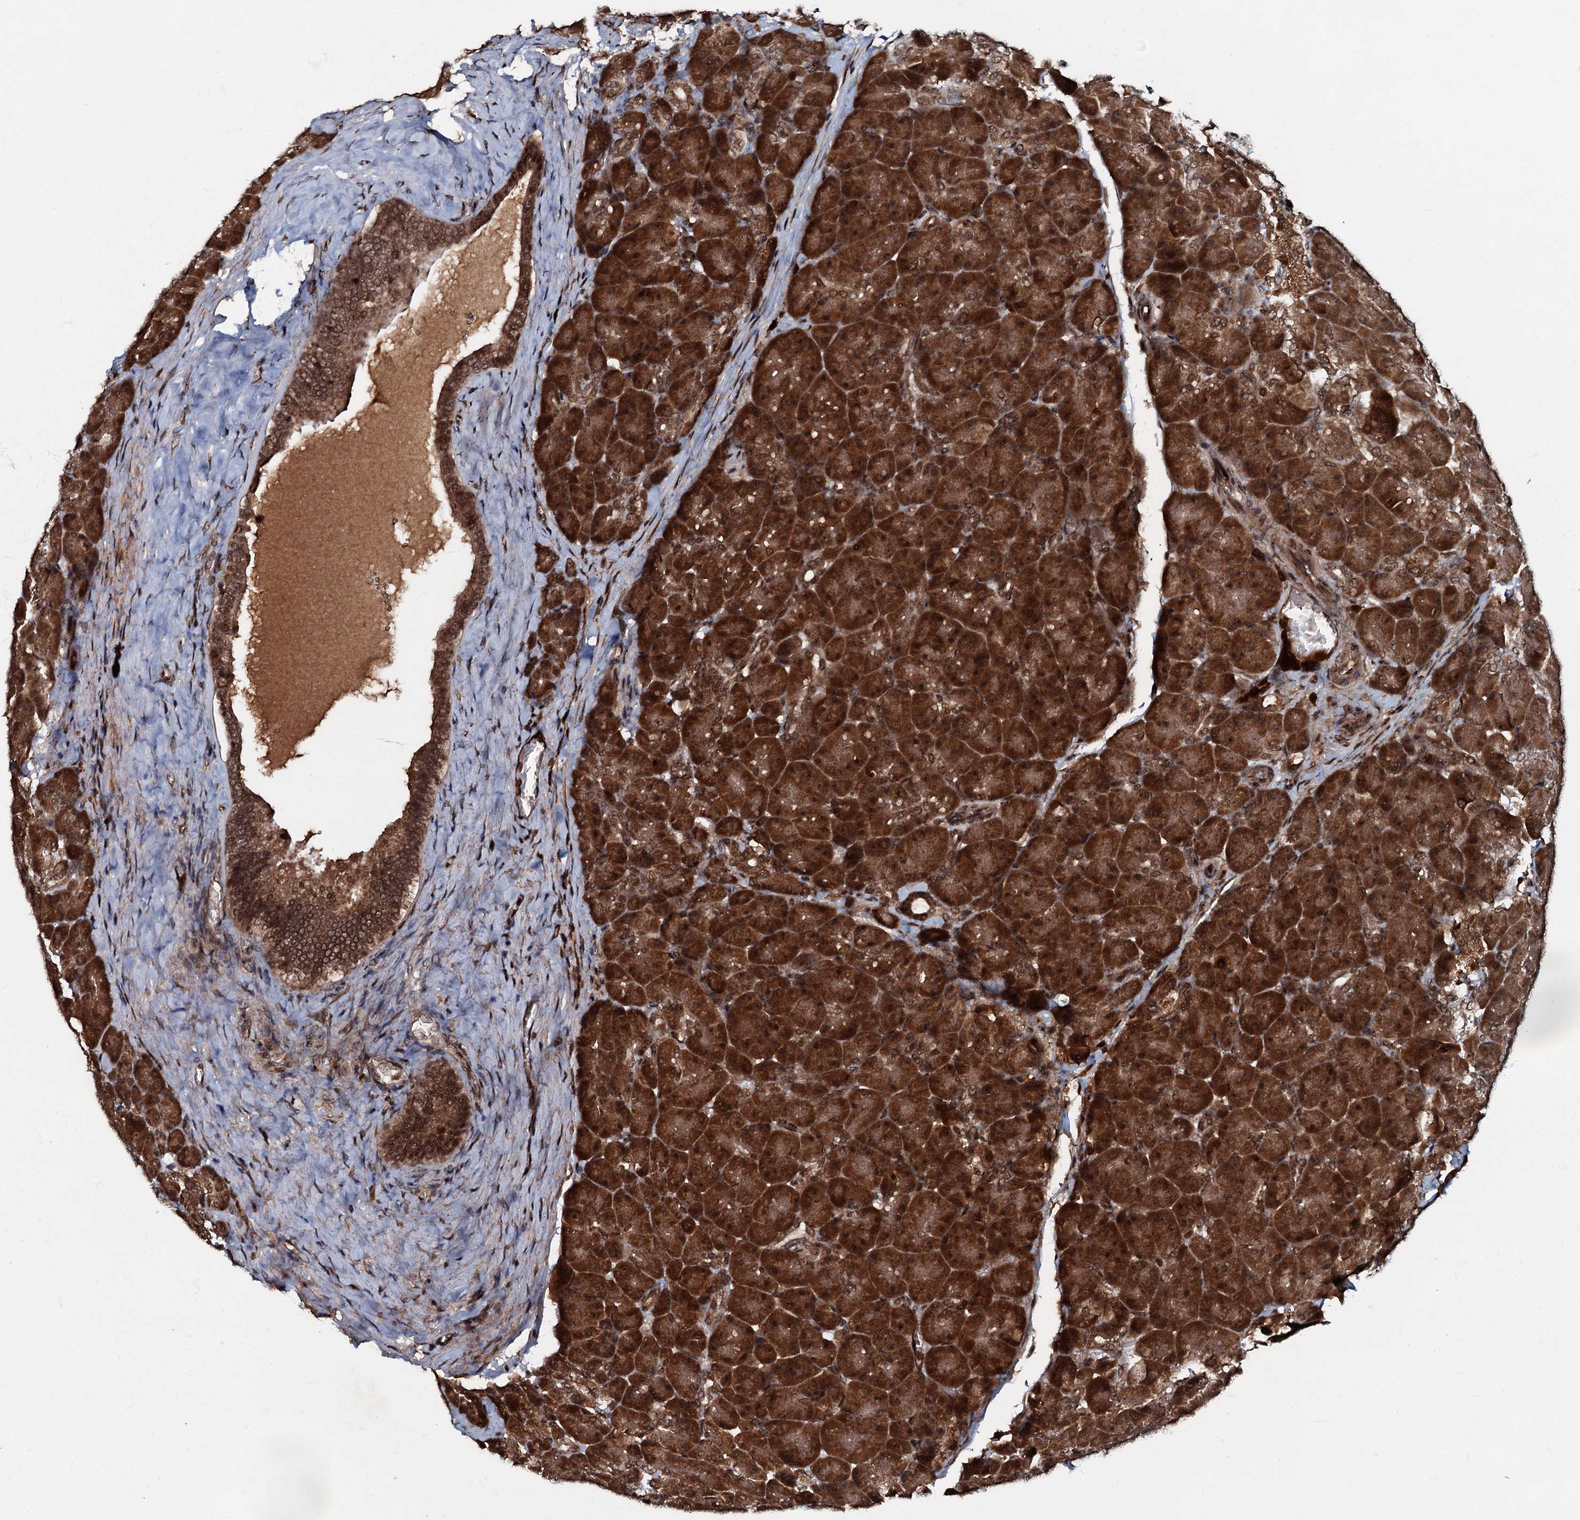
{"staining": {"intensity": "strong", "quantity": ">75%", "location": "cytoplasmic/membranous,nuclear"}, "tissue": "pancreas", "cell_type": "Exocrine glandular cells", "image_type": "normal", "snomed": [{"axis": "morphology", "description": "Normal tissue, NOS"}, {"axis": "topography", "description": "Pancreas"}], "caption": "Approximately >75% of exocrine glandular cells in normal human pancreas exhibit strong cytoplasmic/membranous,nuclear protein expression as visualized by brown immunohistochemical staining.", "gene": "C18orf32", "patient": {"sex": "male", "age": 66}}